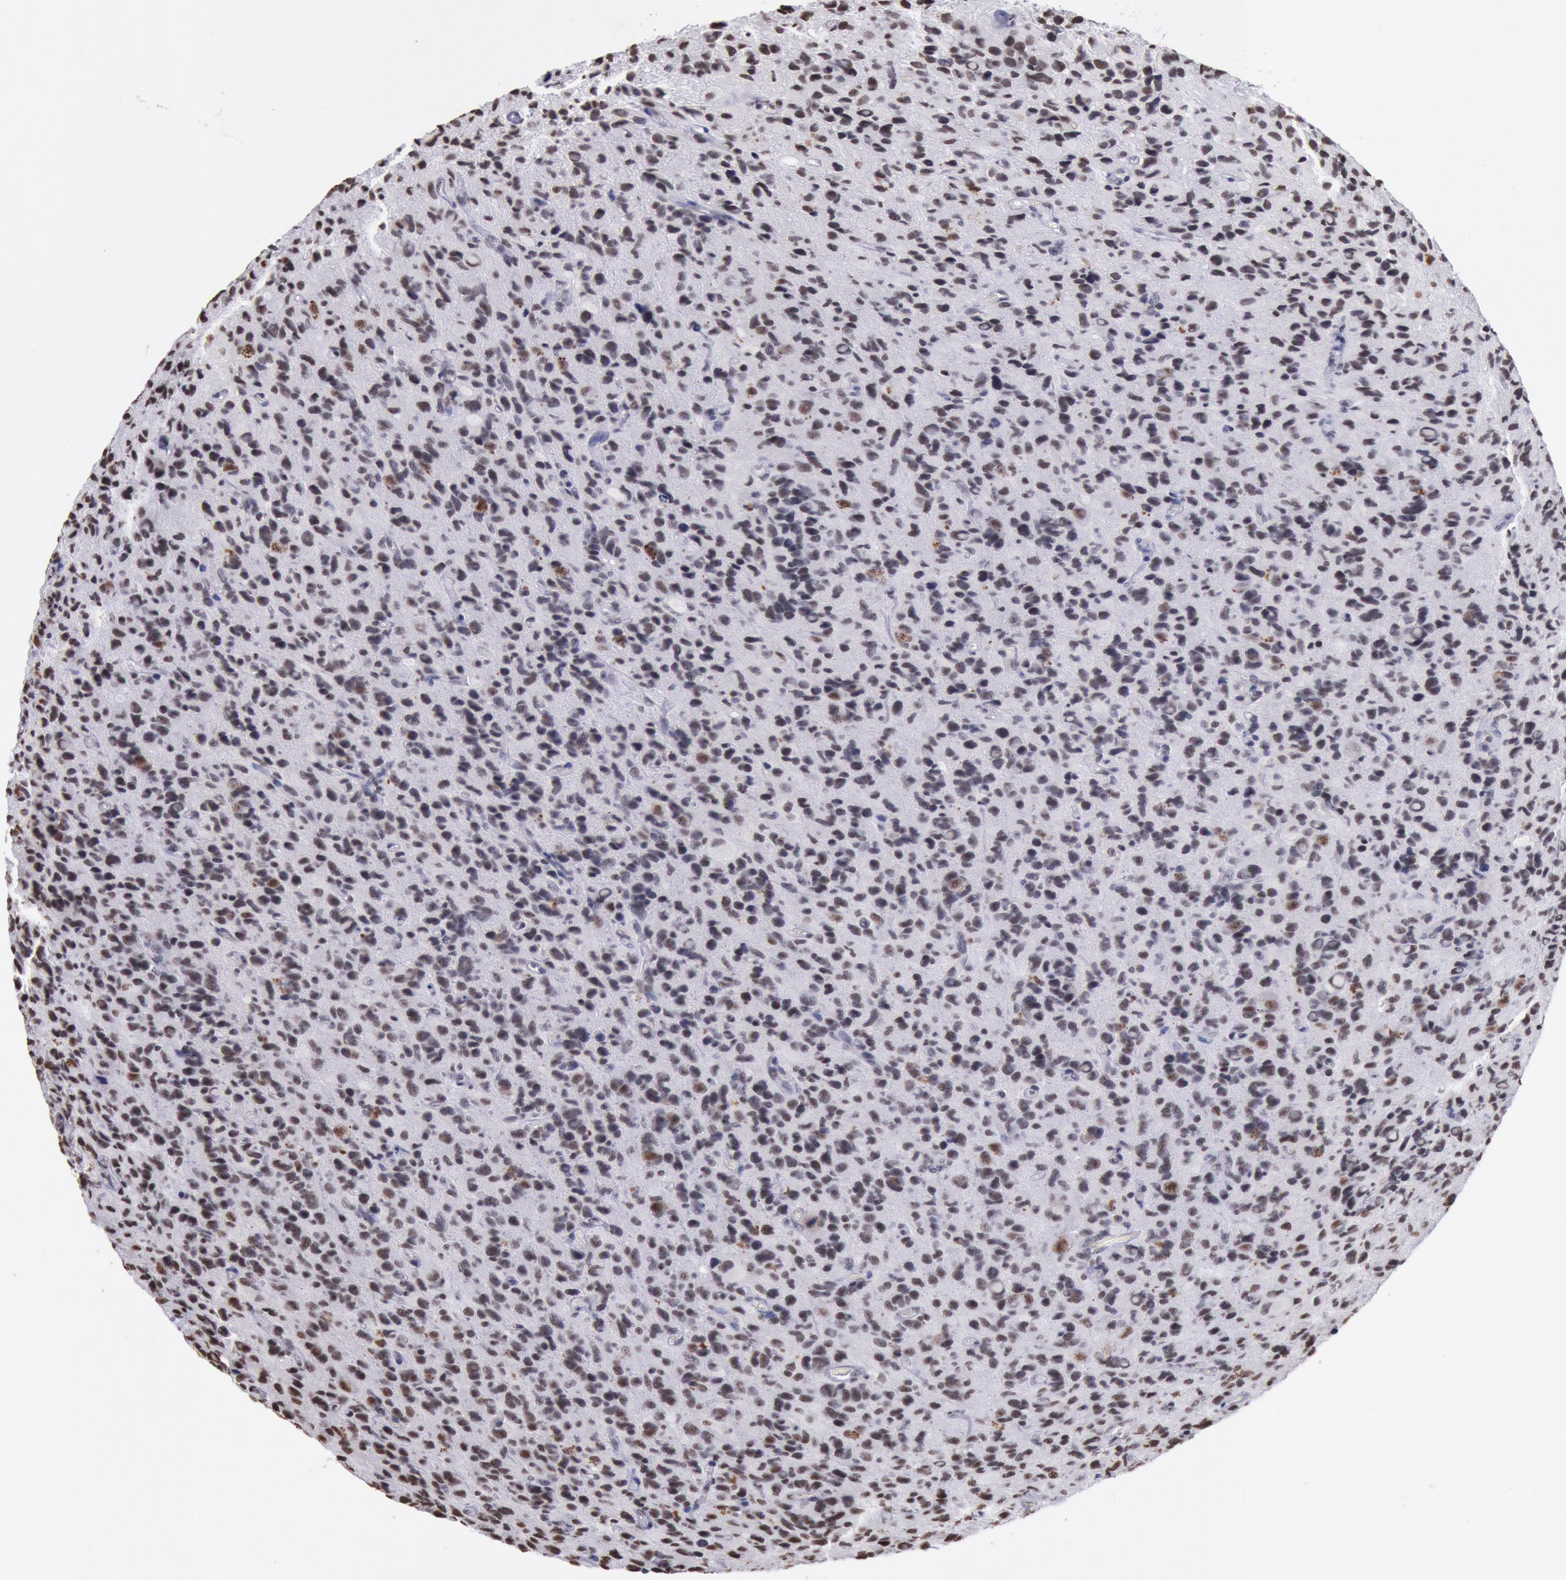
{"staining": {"intensity": "weak", "quantity": "25%-75%", "location": "nuclear"}, "tissue": "glioma", "cell_type": "Tumor cells", "image_type": "cancer", "snomed": [{"axis": "morphology", "description": "Glioma, malignant, High grade"}, {"axis": "topography", "description": "Brain"}], "caption": "Tumor cells show low levels of weak nuclear positivity in about 25%-75% of cells in malignant high-grade glioma. The protein of interest is stained brown, and the nuclei are stained in blue (DAB IHC with brightfield microscopy, high magnification).", "gene": "SNRPD3", "patient": {"sex": "male", "age": 77}}